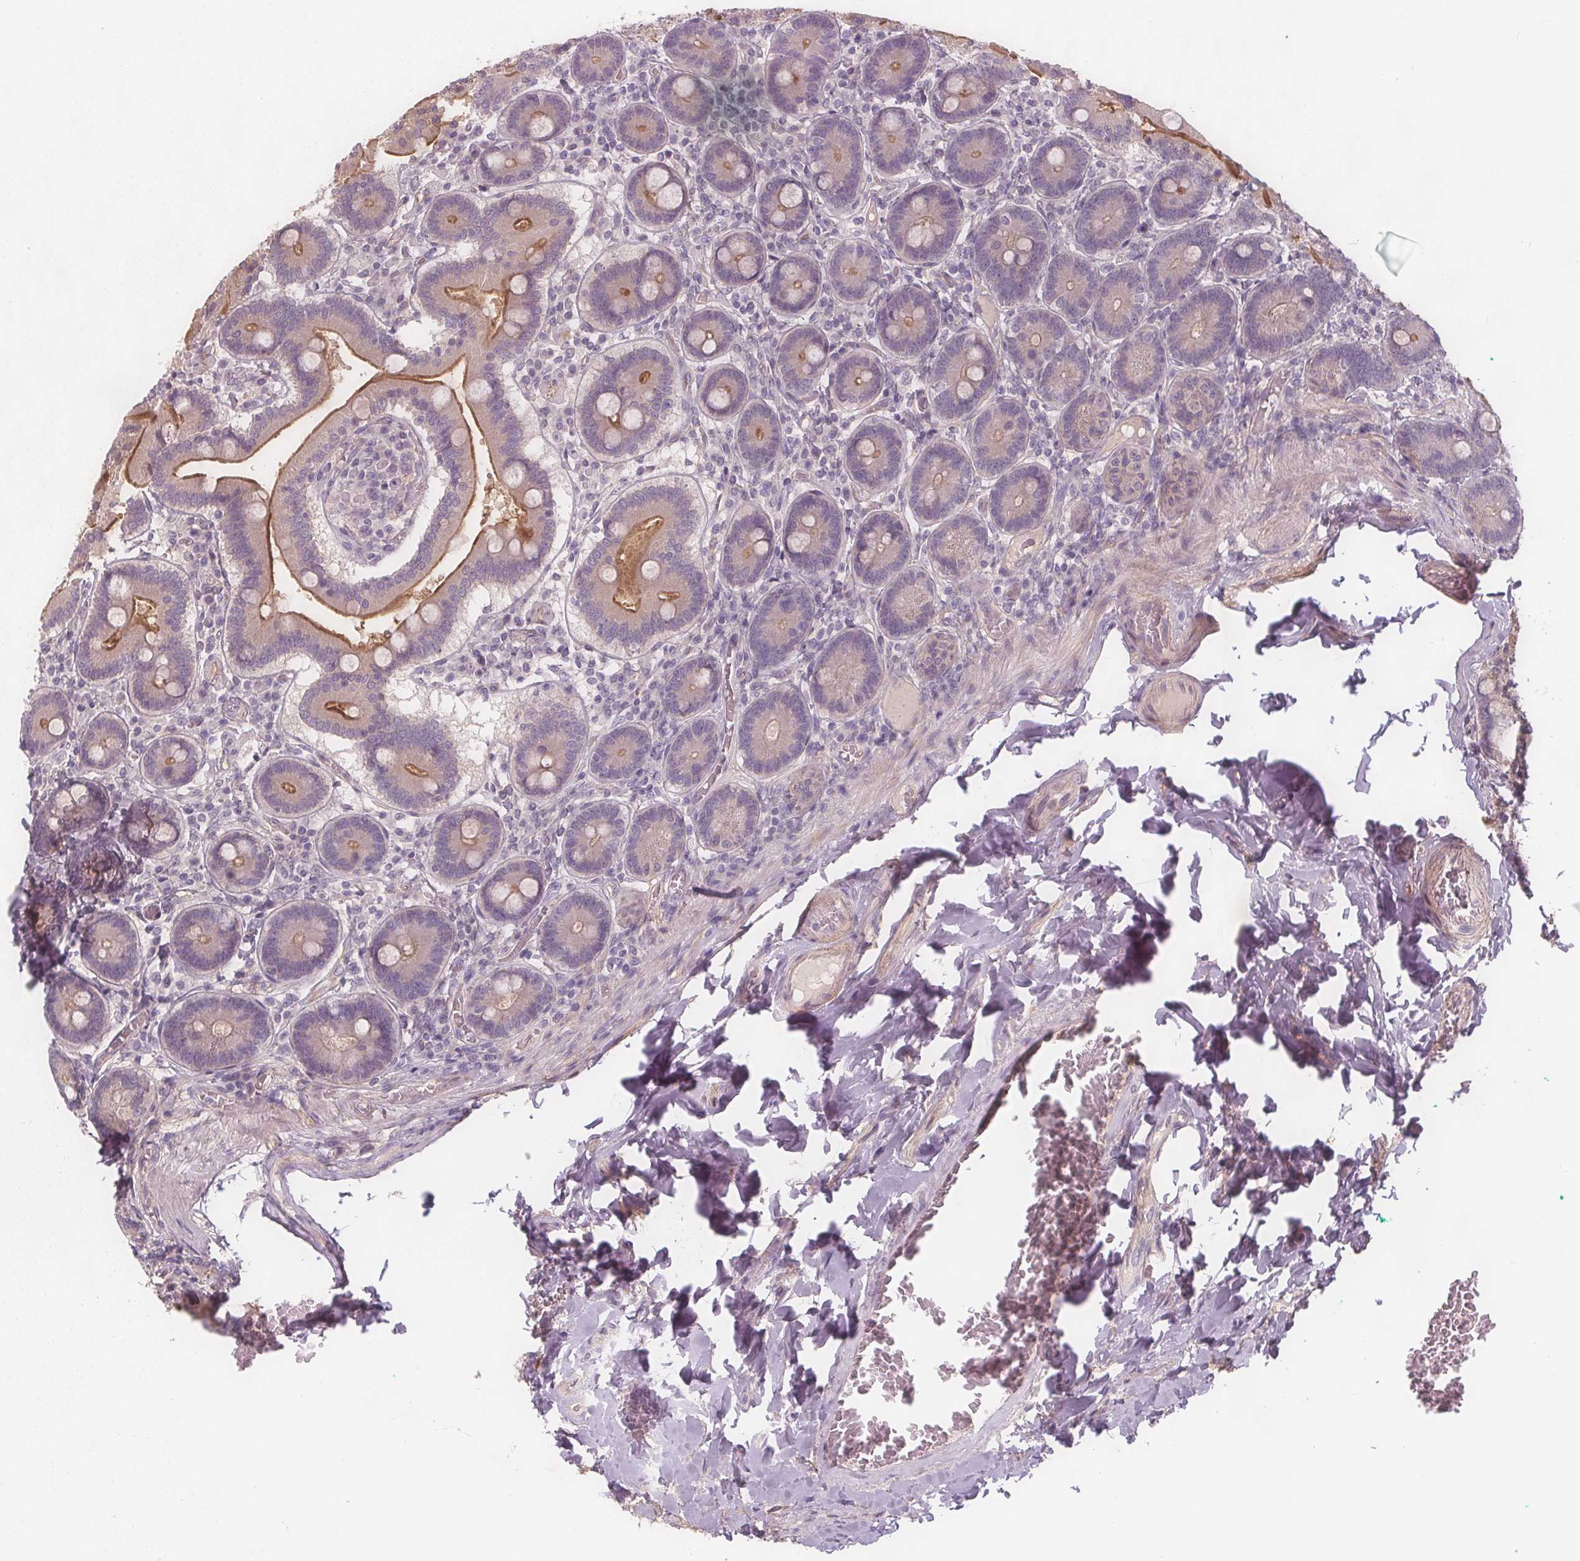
{"staining": {"intensity": "moderate", "quantity": "25%-75%", "location": "cytoplasmic/membranous"}, "tissue": "duodenum", "cell_type": "Glandular cells", "image_type": "normal", "snomed": [{"axis": "morphology", "description": "Normal tissue, NOS"}, {"axis": "topography", "description": "Duodenum"}], "caption": "Immunohistochemistry (IHC) histopathology image of normal duodenum: duodenum stained using immunohistochemistry (IHC) displays medium levels of moderate protein expression localized specifically in the cytoplasmic/membranous of glandular cells, appearing as a cytoplasmic/membranous brown color.", "gene": "VNN1", "patient": {"sex": "female", "age": 62}}